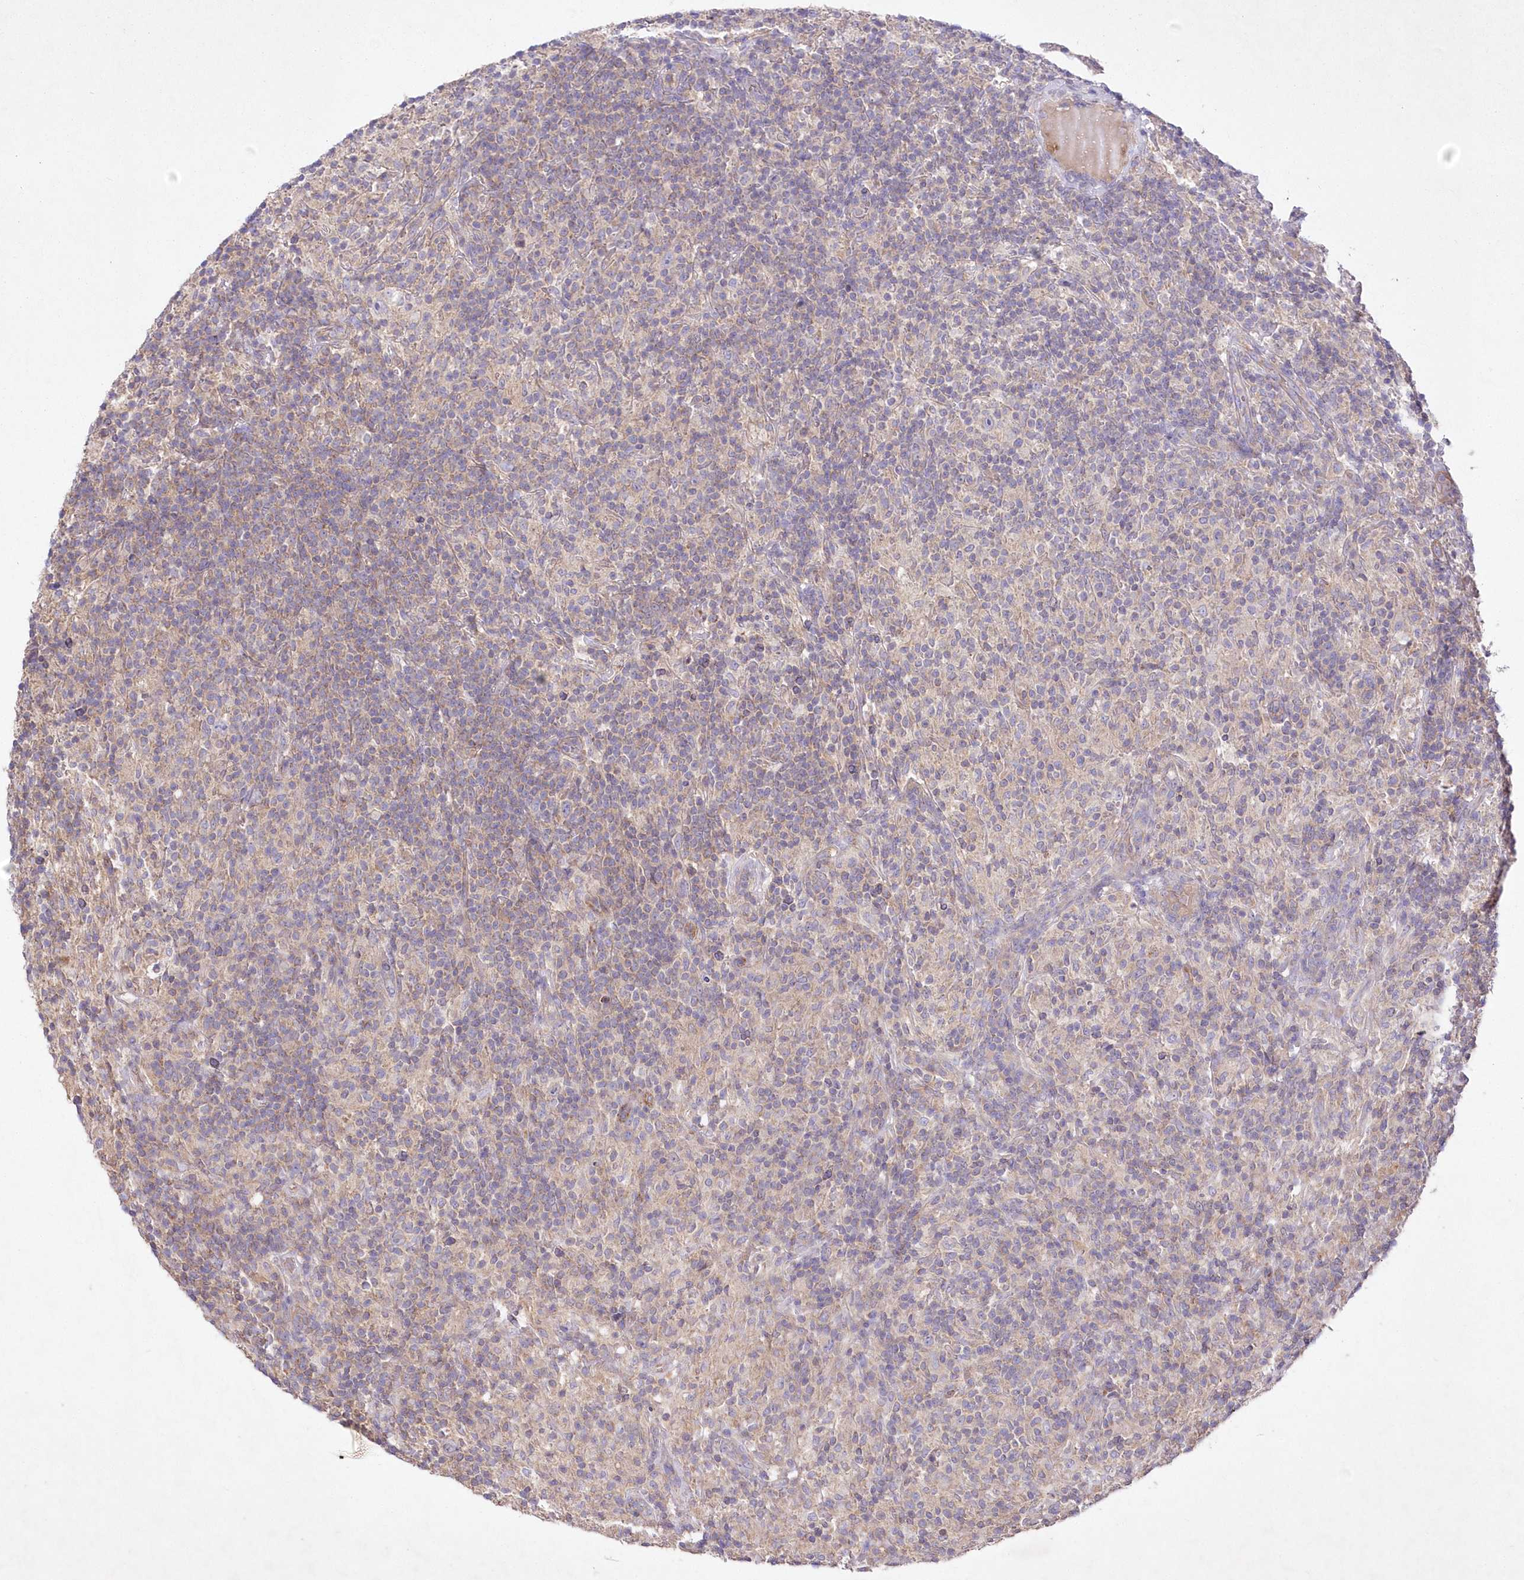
{"staining": {"intensity": "negative", "quantity": "none", "location": "none"}, "tissue": "lymphoma", "cell_type": "Tumor cells", "image_type": "cancer", "snomed": [{"axis": "morphology", "description": "Hodgkin's disease, NOS"}, {"axis": "topography", "description": "Lymph node"}], "caption": "This is an IHC micrograph of Hodgkin's disease. There is no staining in tumor cells.", "gene": "ITSN2", "patient": {"sex": "male", "age": 70}}